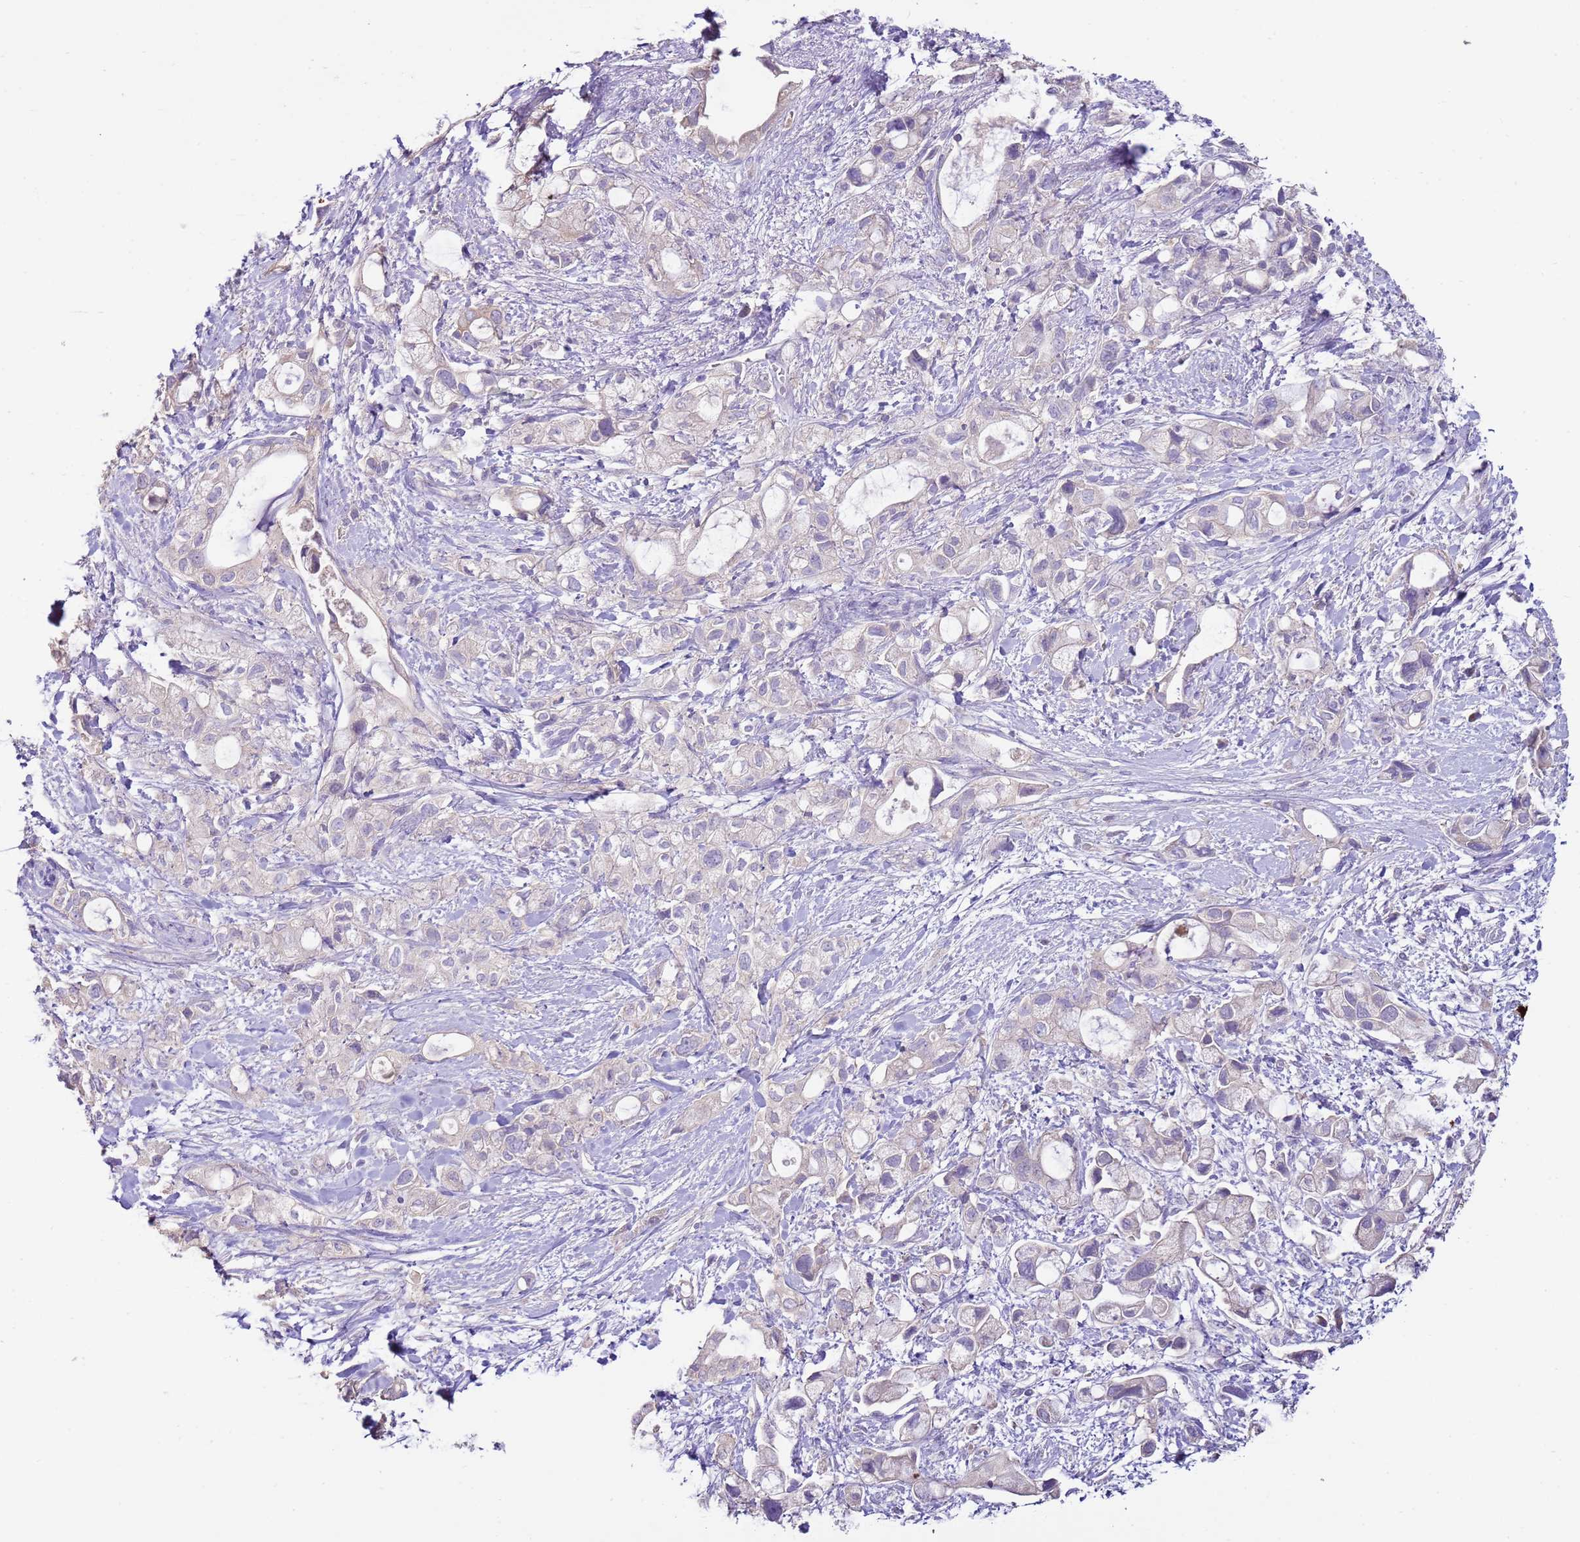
{"staining": {"intensity": "negative", "quantity": "none", "location": "none"}, "tissue": "pancreatic cancer", "cell_type": "Tumor cells", "image_type": "cancer", "snomed": [{"axis": "morphology", "description": "Adenocarcinoma, NOS"}, {"axis": "topography", "description": "Pancreas"}], "caption": "Immunohistochemistry (IHC) of pancreatic adenocarcinoma reveals no staining in tumor cells.", "gene": "IL2RG", "patient": {"sex": "female", "age": 56}}